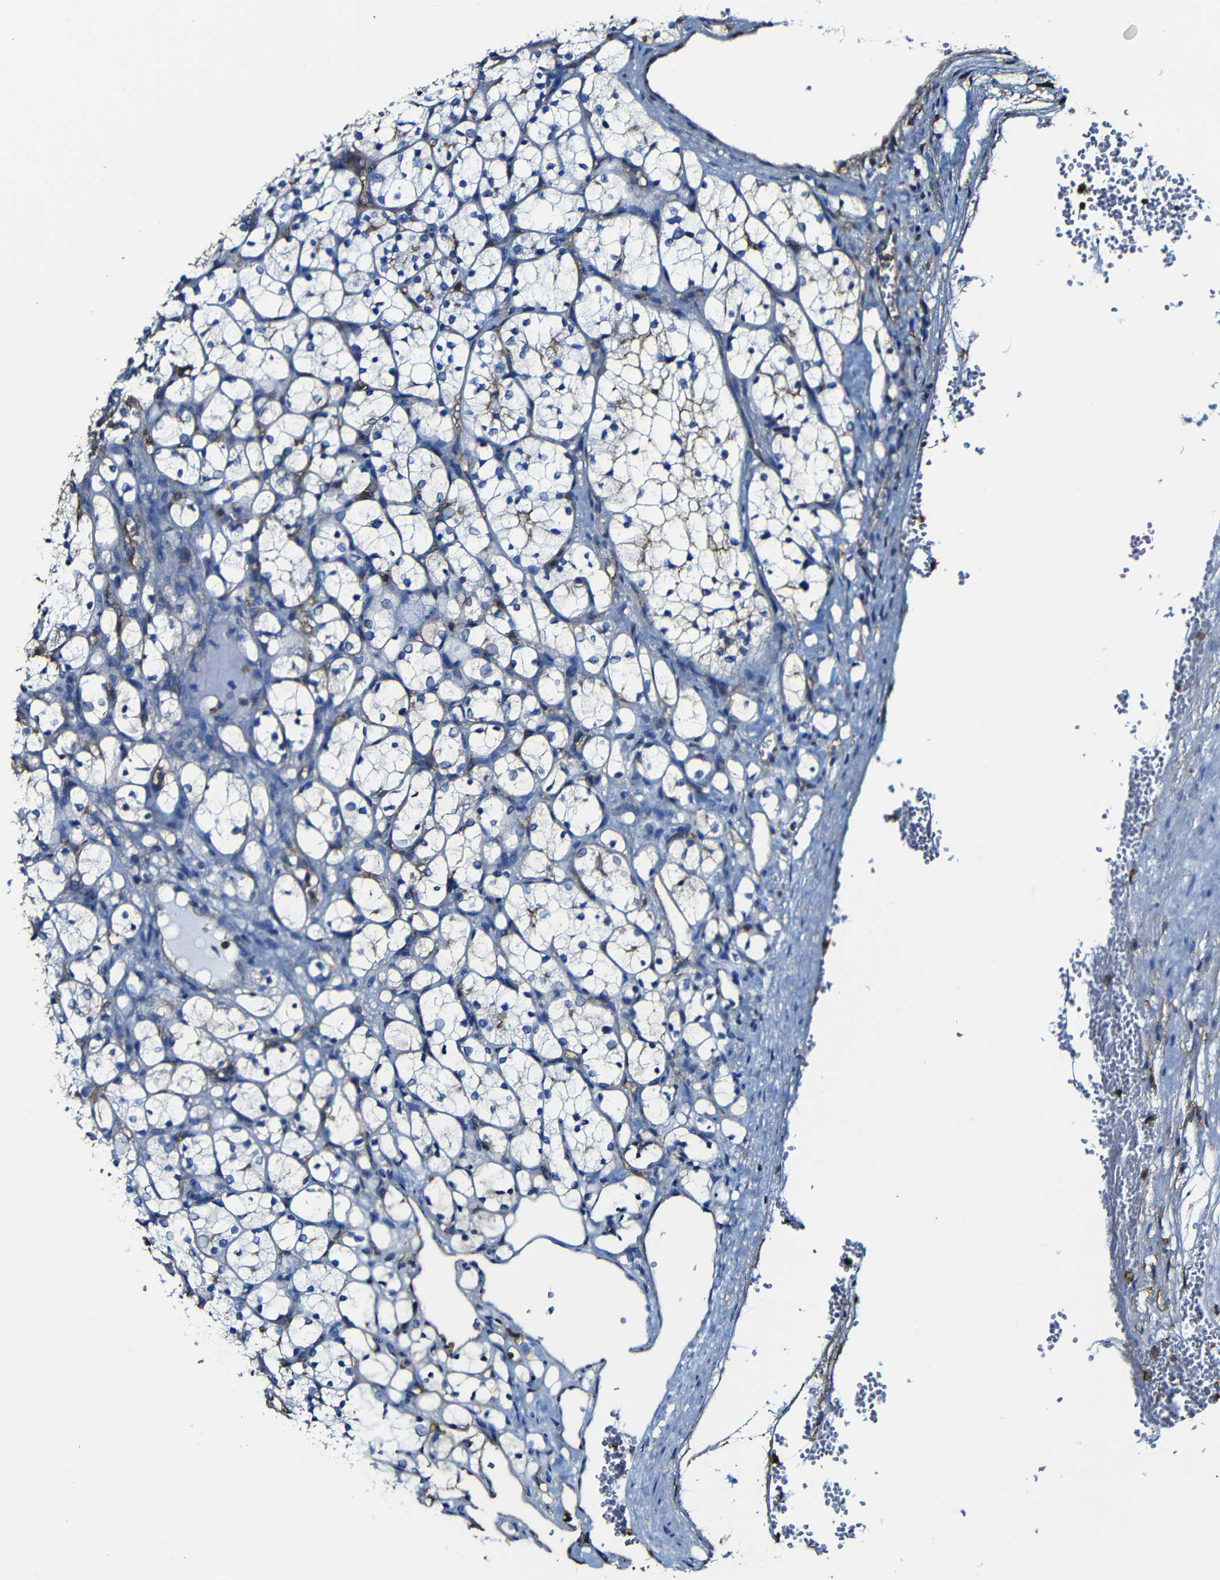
{"staining": {"intensity": "negative", "quantity": "none", "location": "none"}, "tissue": "renal cancer", "cell_type": "Tumor cells", "image_type": "cancer", "snomed": [{"axis": "morphology", "description": "Adenocarcinoma, NOS"}, {"axis": "topography", "description": "Kidney"}], "caption": "The micrograph demonstrates no staining of tumor cells in renal adenocarcinoma.", "gene": "MSN", "patient": {"sex": "female", "age": 69}}